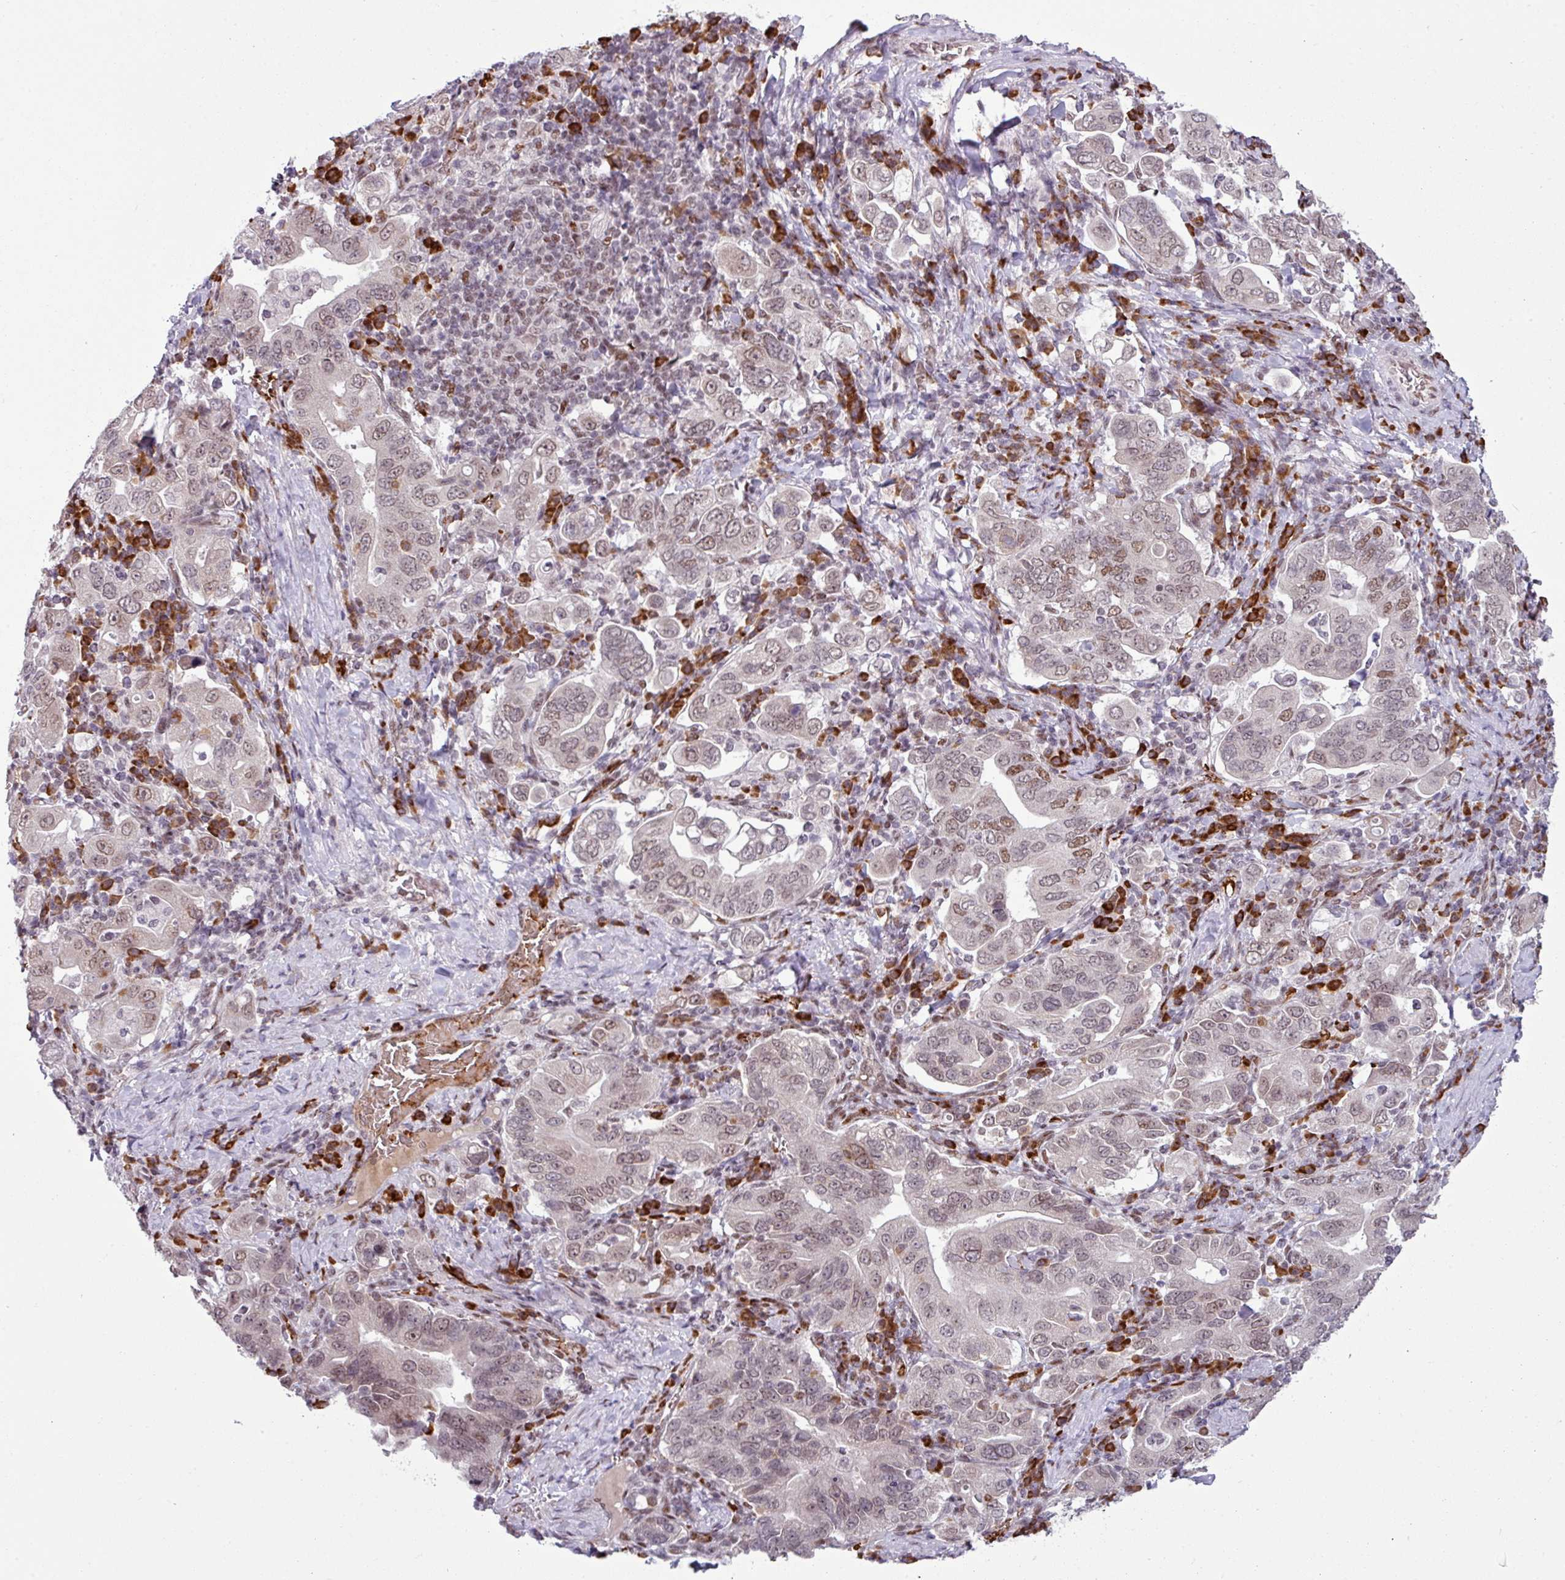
{"staining": {"intensity": "weak", "quantity": ">75%", "location": "nuclear"}, "tissue": "stomach cancer", "cell_type": "Tumor cells", "image_type": "cancer", "snomed": [{"axis": "morphology", "description": "Adenocarcinoma, NOS"}, {"axis": "topography", "description": "Stomach, upper"}, {"axis": "topography", "description": "Stomach"}], "caption": "Immunohistochemistry (IHC) of human stomach cancer (adenocarcinoma) displays low levels of weak nuclear staining in approximately >75% of tumor cells. (brown staining indicates protein expression, while blue staining denotes nuclei).", "gene": "PRDM5", "patient": {"sex": "male", "age": 62}}